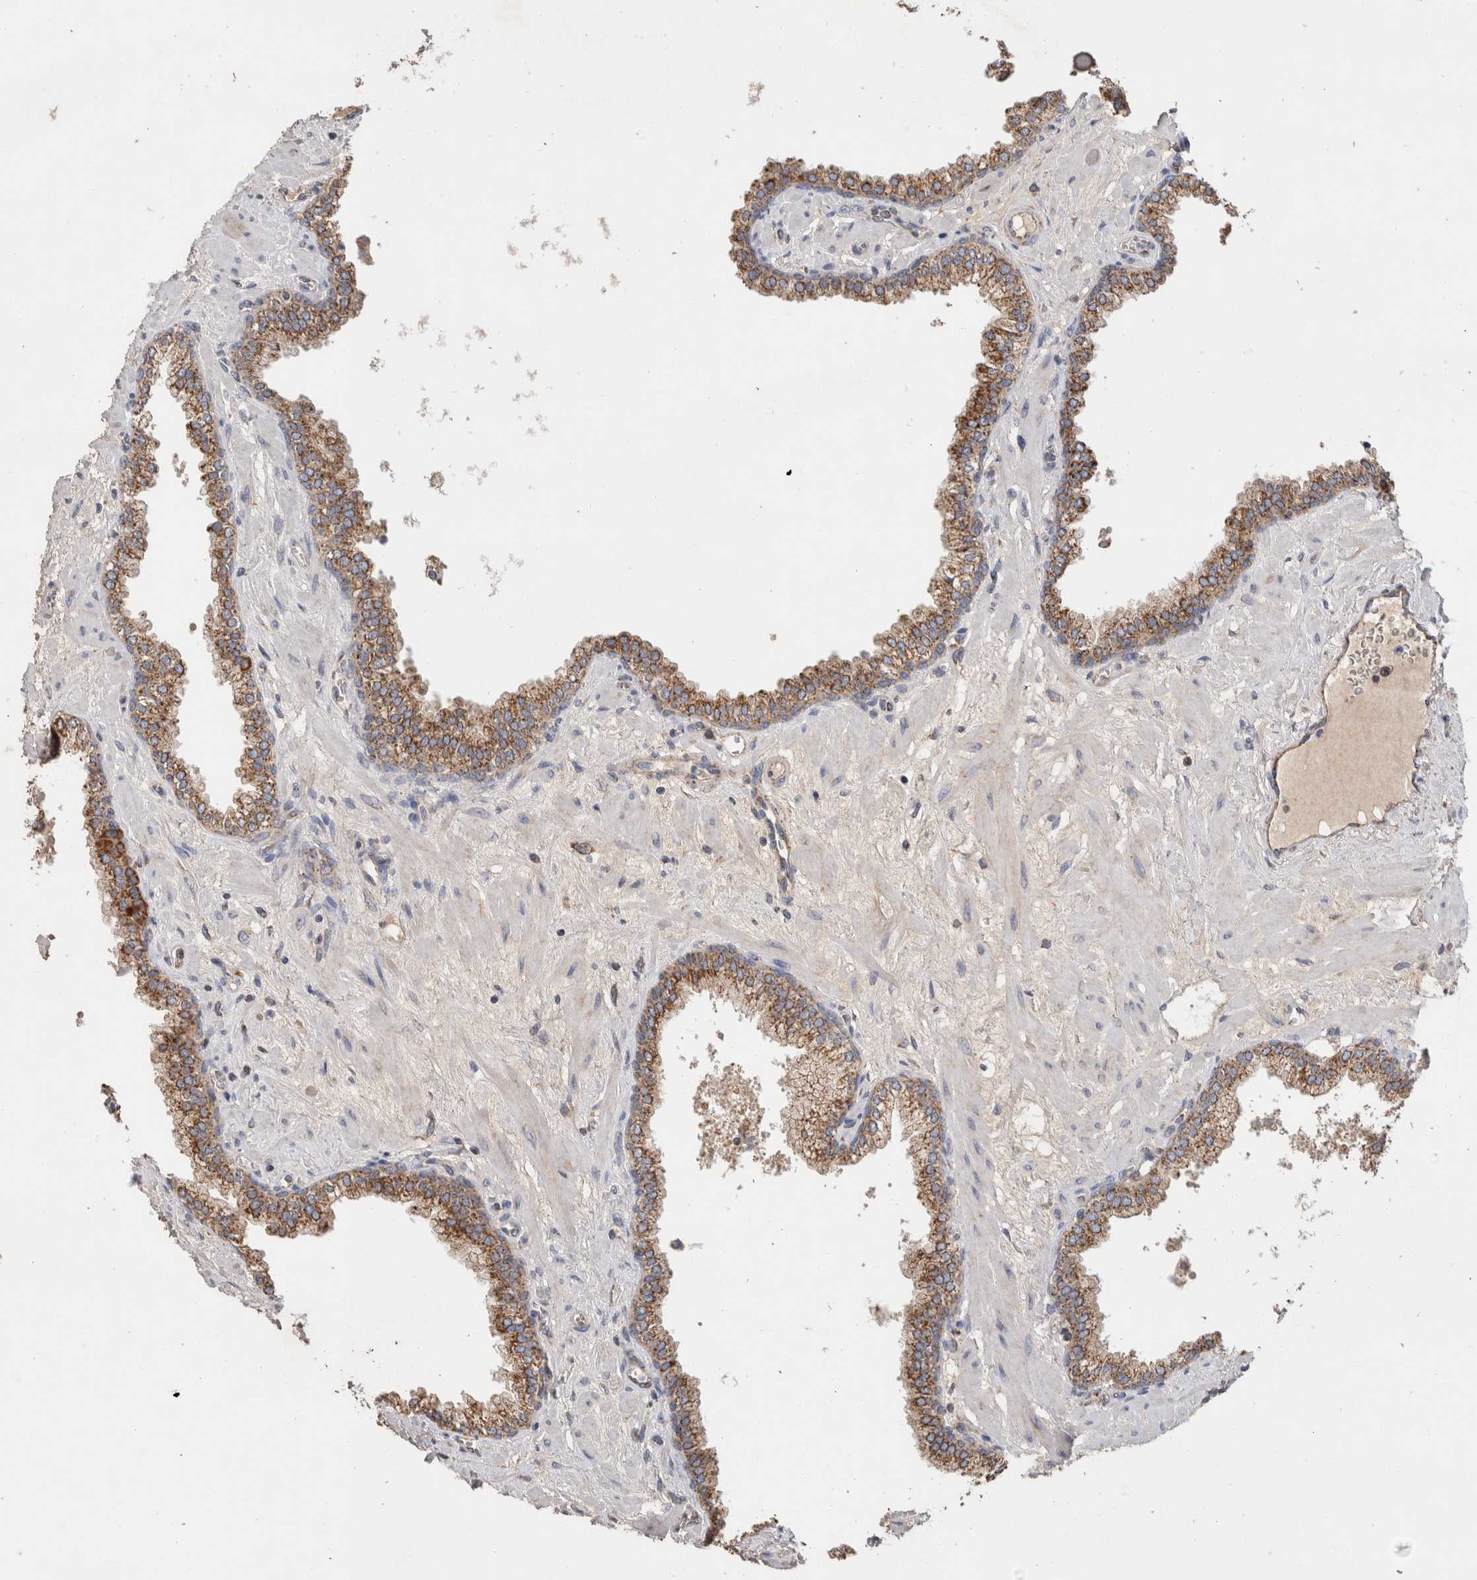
{"staining": {"intensity": "moderate", "quantity": ">75%", "location": "cytoplasmic/membranous"}, "tissue": "prostate", "cell_type": "Glandular cells", "image_type": "normal", "snomed": [{"axis": "morphology", "description": "Normal tissue, NOS"}, {"axis": "morphology", "description": "Urothelial carcinoma, Low grade"}, {"axis": "topography", "description": "Urinary bladder"}, {"axis": "topography", "description": "Prostate"}], "caption": "Immunohistochemical staining of normal prostate demonstrates medium levels of moderate cytoplasmic/membranous expression in about >75% of glandular cells. (DAB (3,3'-diaminobenzidine) = brown stain, brightfield microscopy at high magnification).", "gene": "IARS2", "patient": {"sex": "male", "age": 60}}